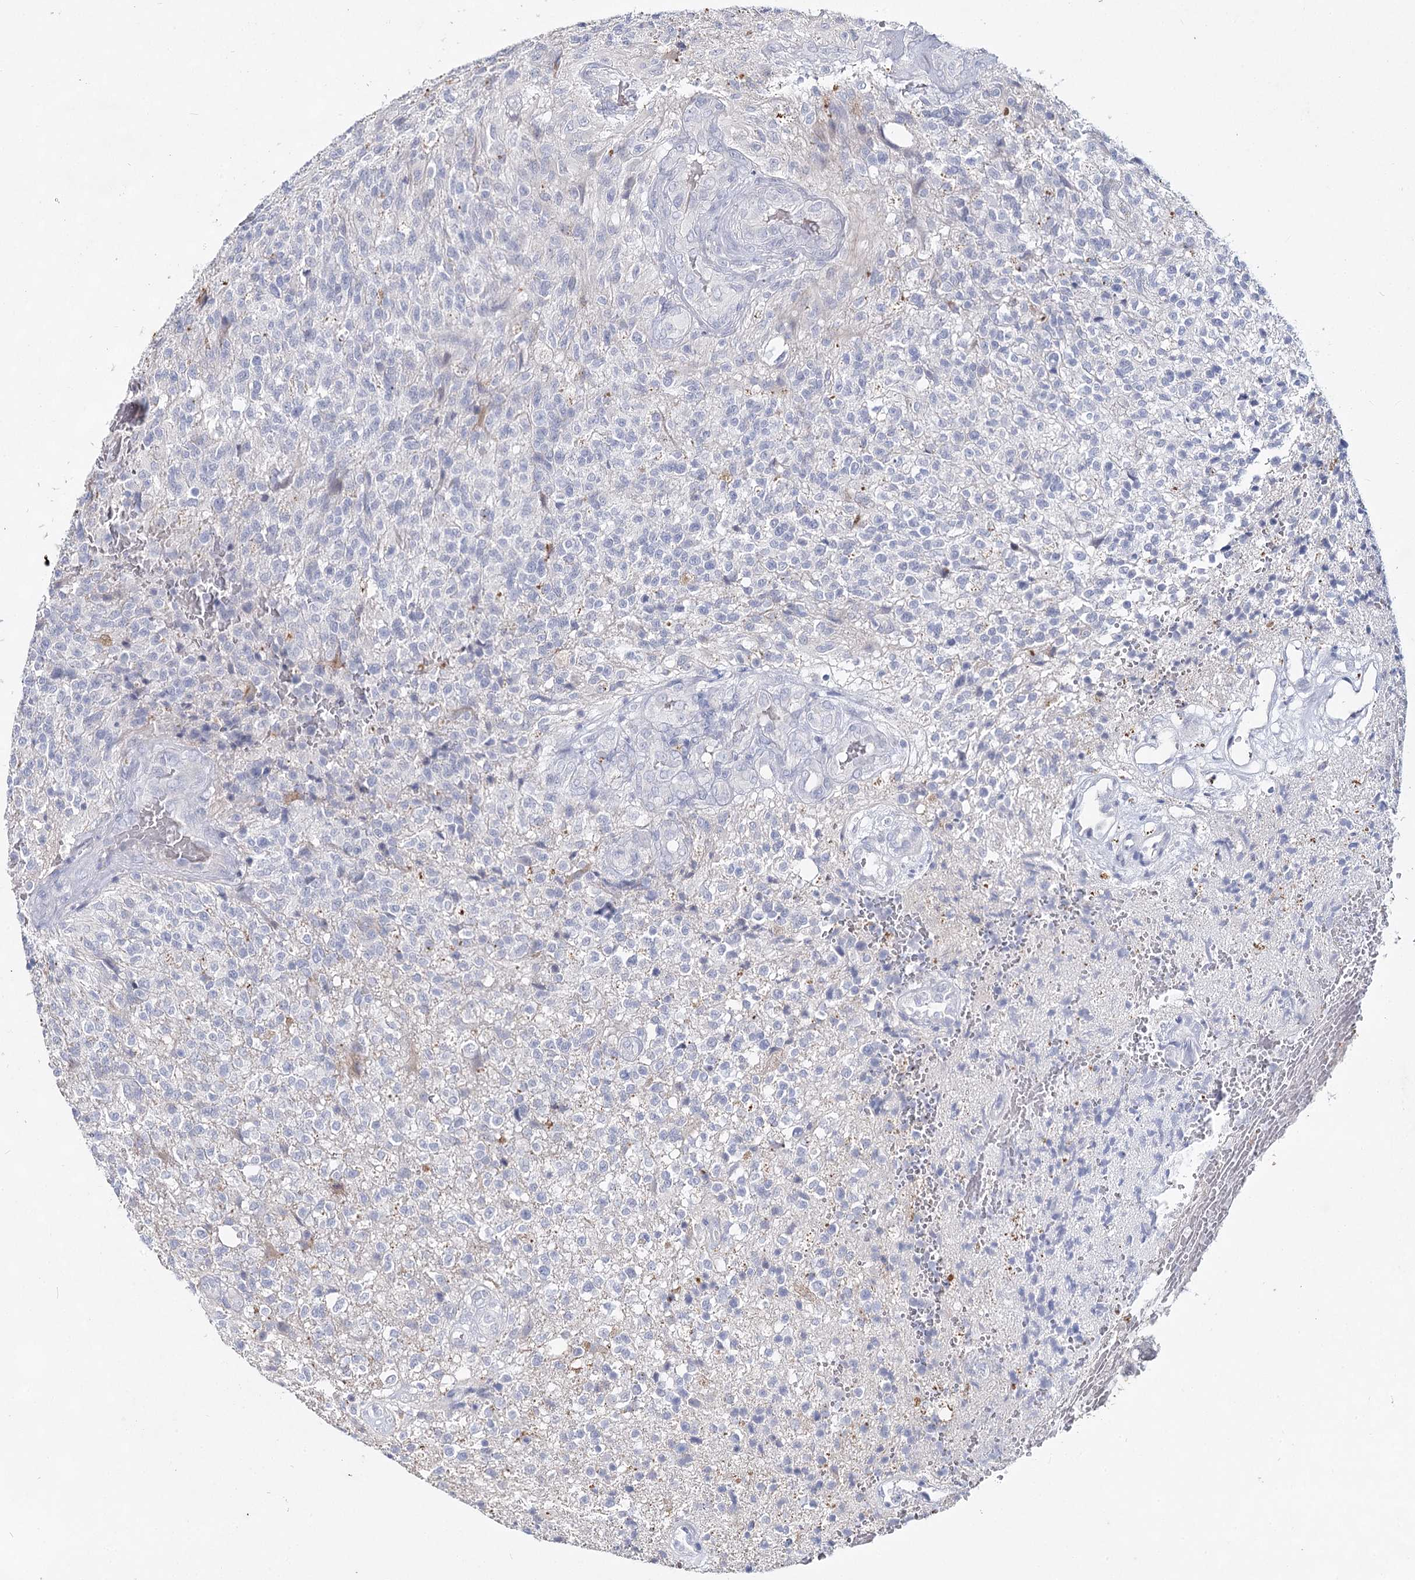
{"staining": {"intensity": "negative", "quantity": "none", "location": "none"}, "tissue": "glioma", "cell_type": "Tumor cells", "image_type": "cancer", "snomed": [{"axis": "morphology", "description": "Glioma, malignant, High grade"}, {"axis": "topography", "description": "Brain"}], "caption": "Human glioma stained for a protein using immunohistochemistry (IHC) demonstrates no positivity in tumor cells.", "gene": "CCDC73", "patient": {"sex": "male", "age": 56}}